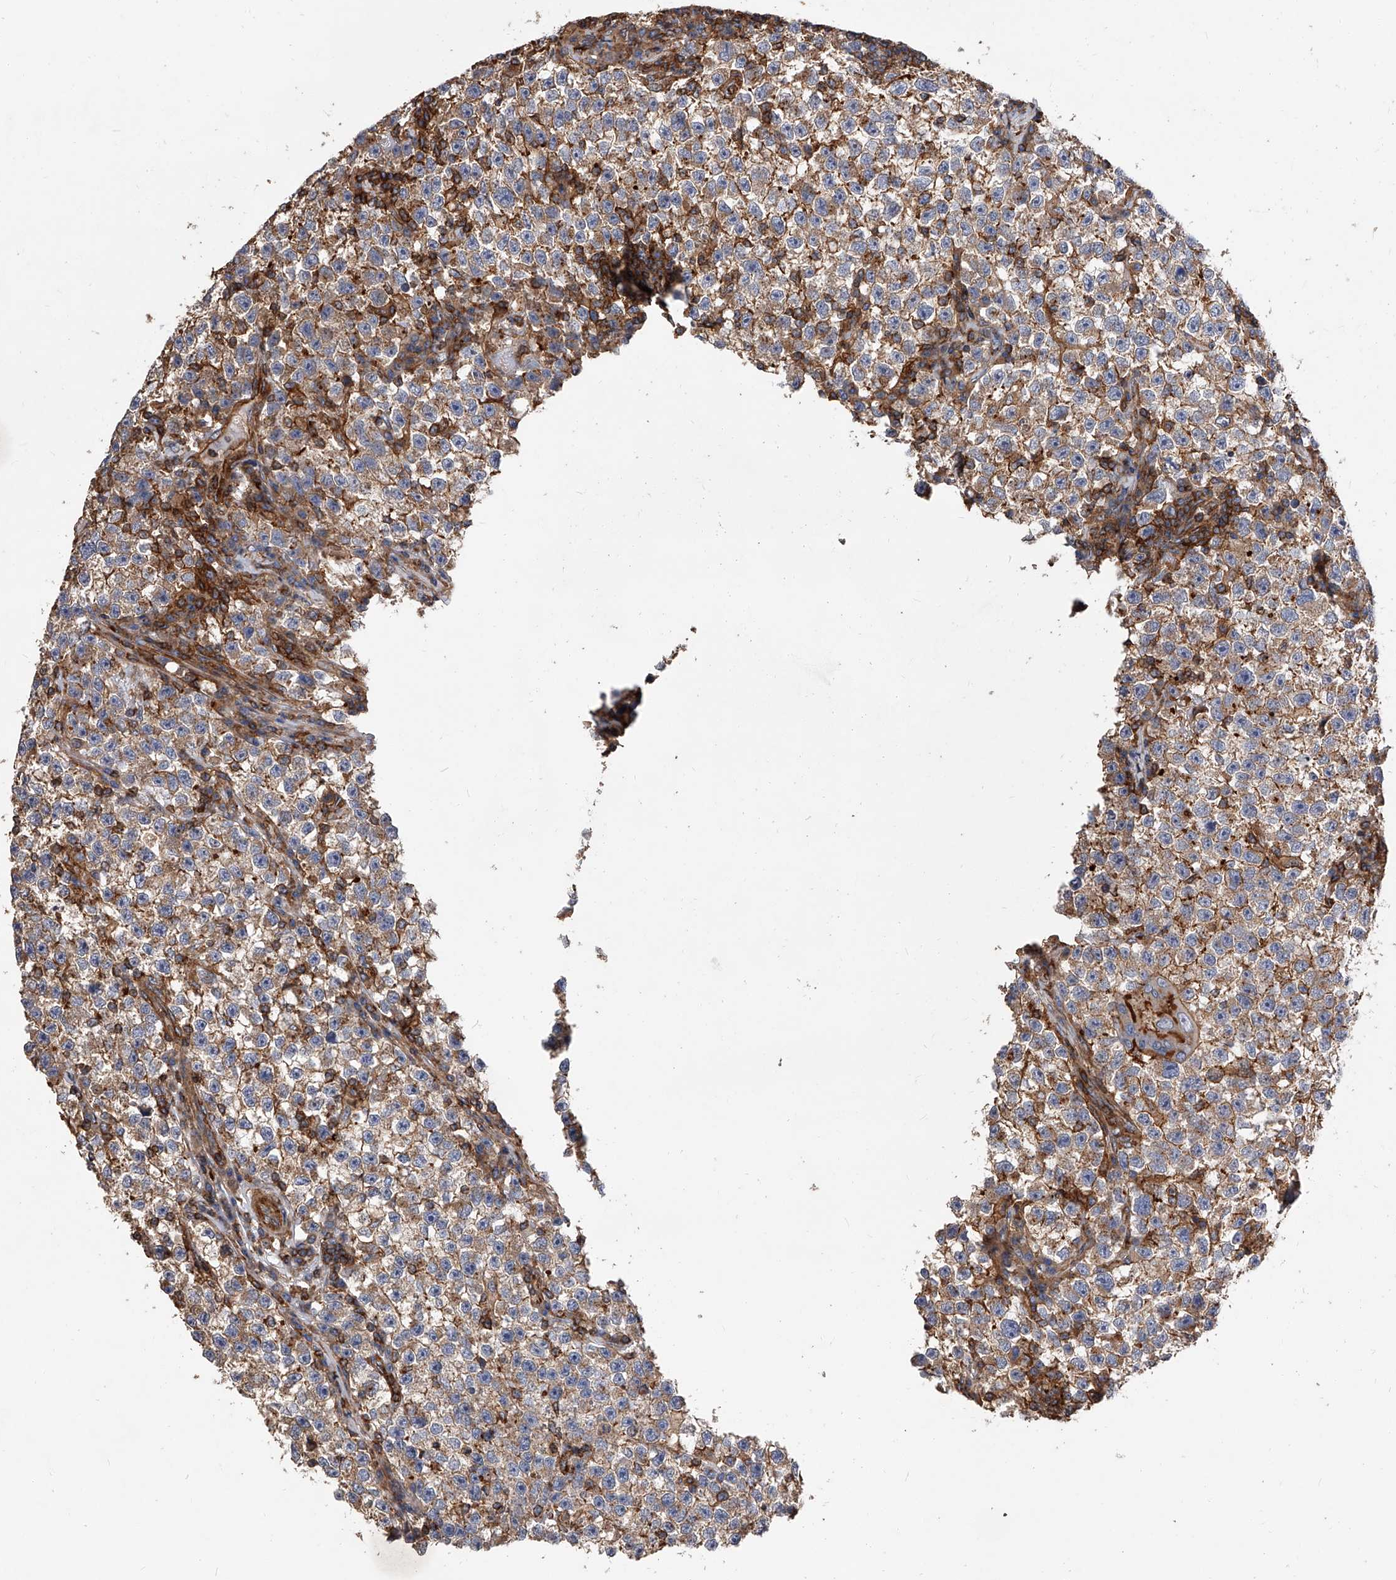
{"staining": {"intensity": "moderate", "quantity": ">75%", "location": "cytoplasmic/membranous"}, "tissue": "testis cancer", "cell_type": "Tumor cells", "image_type": "cancer", "snomed": [{"axis": "morphology", "description": "Seminoma, NOS"}, {"axis": "topography", "description": "Testis"}], "caption": "Testis cancer (seminoma) tissue displays moderate cytoplasmic/membranous expression in approximately >75% of tumor cells The staining is performed using DAB (3,3'-diaminobenzidine) brown chromogen to label protein expression. The nuclei are counter-stained blue using hematoxylin.", "gene": "PISD", "patient": {"sex": "male", "age": 22}}